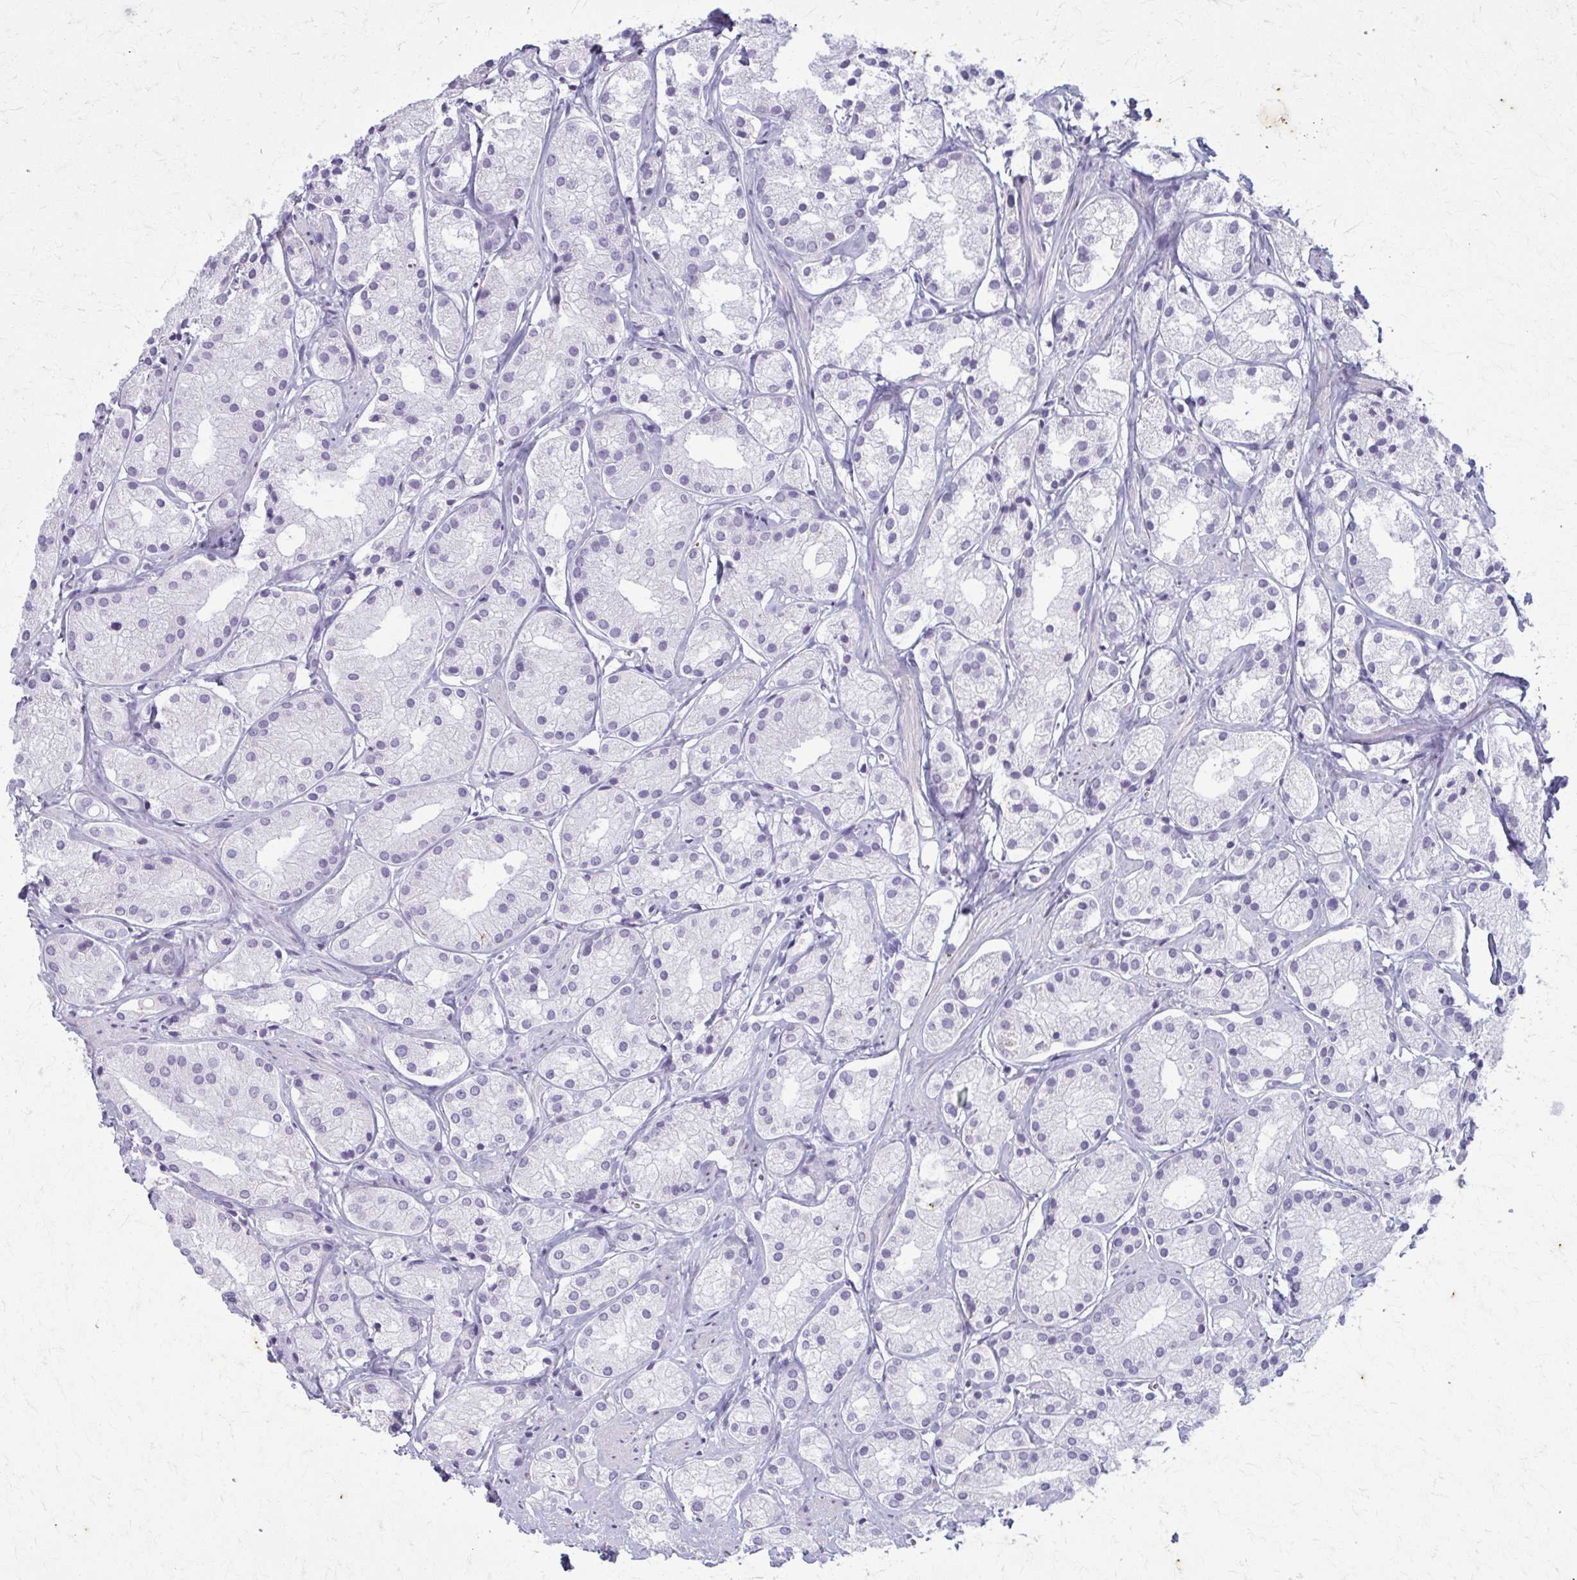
{"staining": {"intensity": "negative", "quantity": "none", "location": "none"}, "tissue": "prostate cancer", "cell_type": "Tumor cells", "image_type": "cancer", "snomed": [{"axis": "morphology", "description": "Adenocarcinoma, Low grade"}, {"axis": "topography", "description": "Prostate"}], "caption": "High magnification brightfield microscopy of low-grade adenocarcinoma (prostate) stained with DAB (3,3'-diaminobenzidine) (brown) and counterstained with hematoxylin (blue): tumor cells show no significant staining.", "gene": "CARD9", "patient": {"sex": "male", "age": 69}}